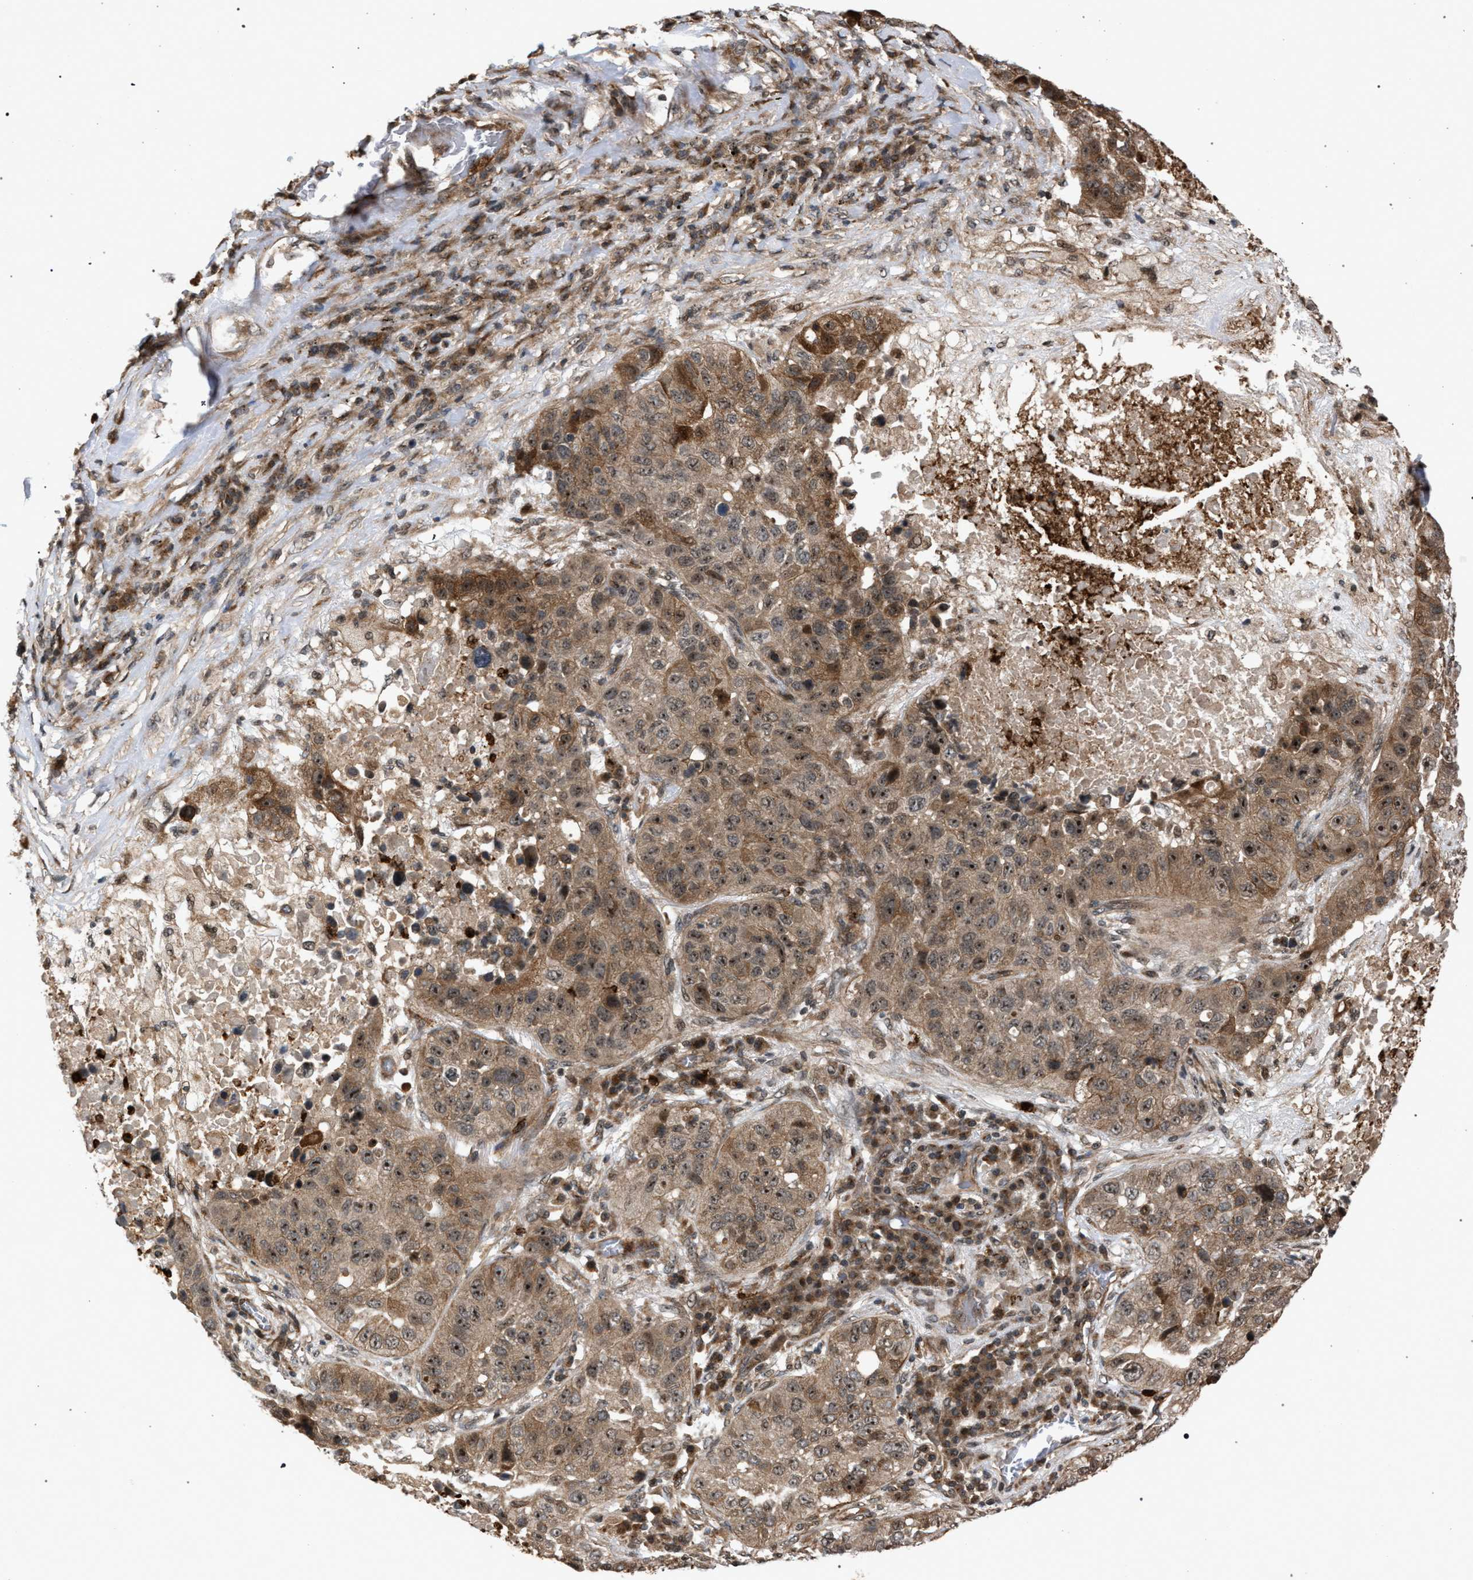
{"staining": {"intensity": "moderate", "quantity": ">75%", "location": "cytoplasmic/membranous,nuclear"}, "tissue": "lung cancer", "cell_type": "Tumor cells", "image_type": "cancer", "snomed": [{"axis": "morphology", "description": "Squamous cell carcinoma, NOS"}, {"axis": "topography", "description": "Lung"}], "caption": "Moderate cytoplasmic/membranous and nuclear positivity is appreciated in approximately >75% of tumor cells in lung squamous cell carcinoma.", "gene": "IRAK4", "patient": {"sex": "male", "age": 57}}